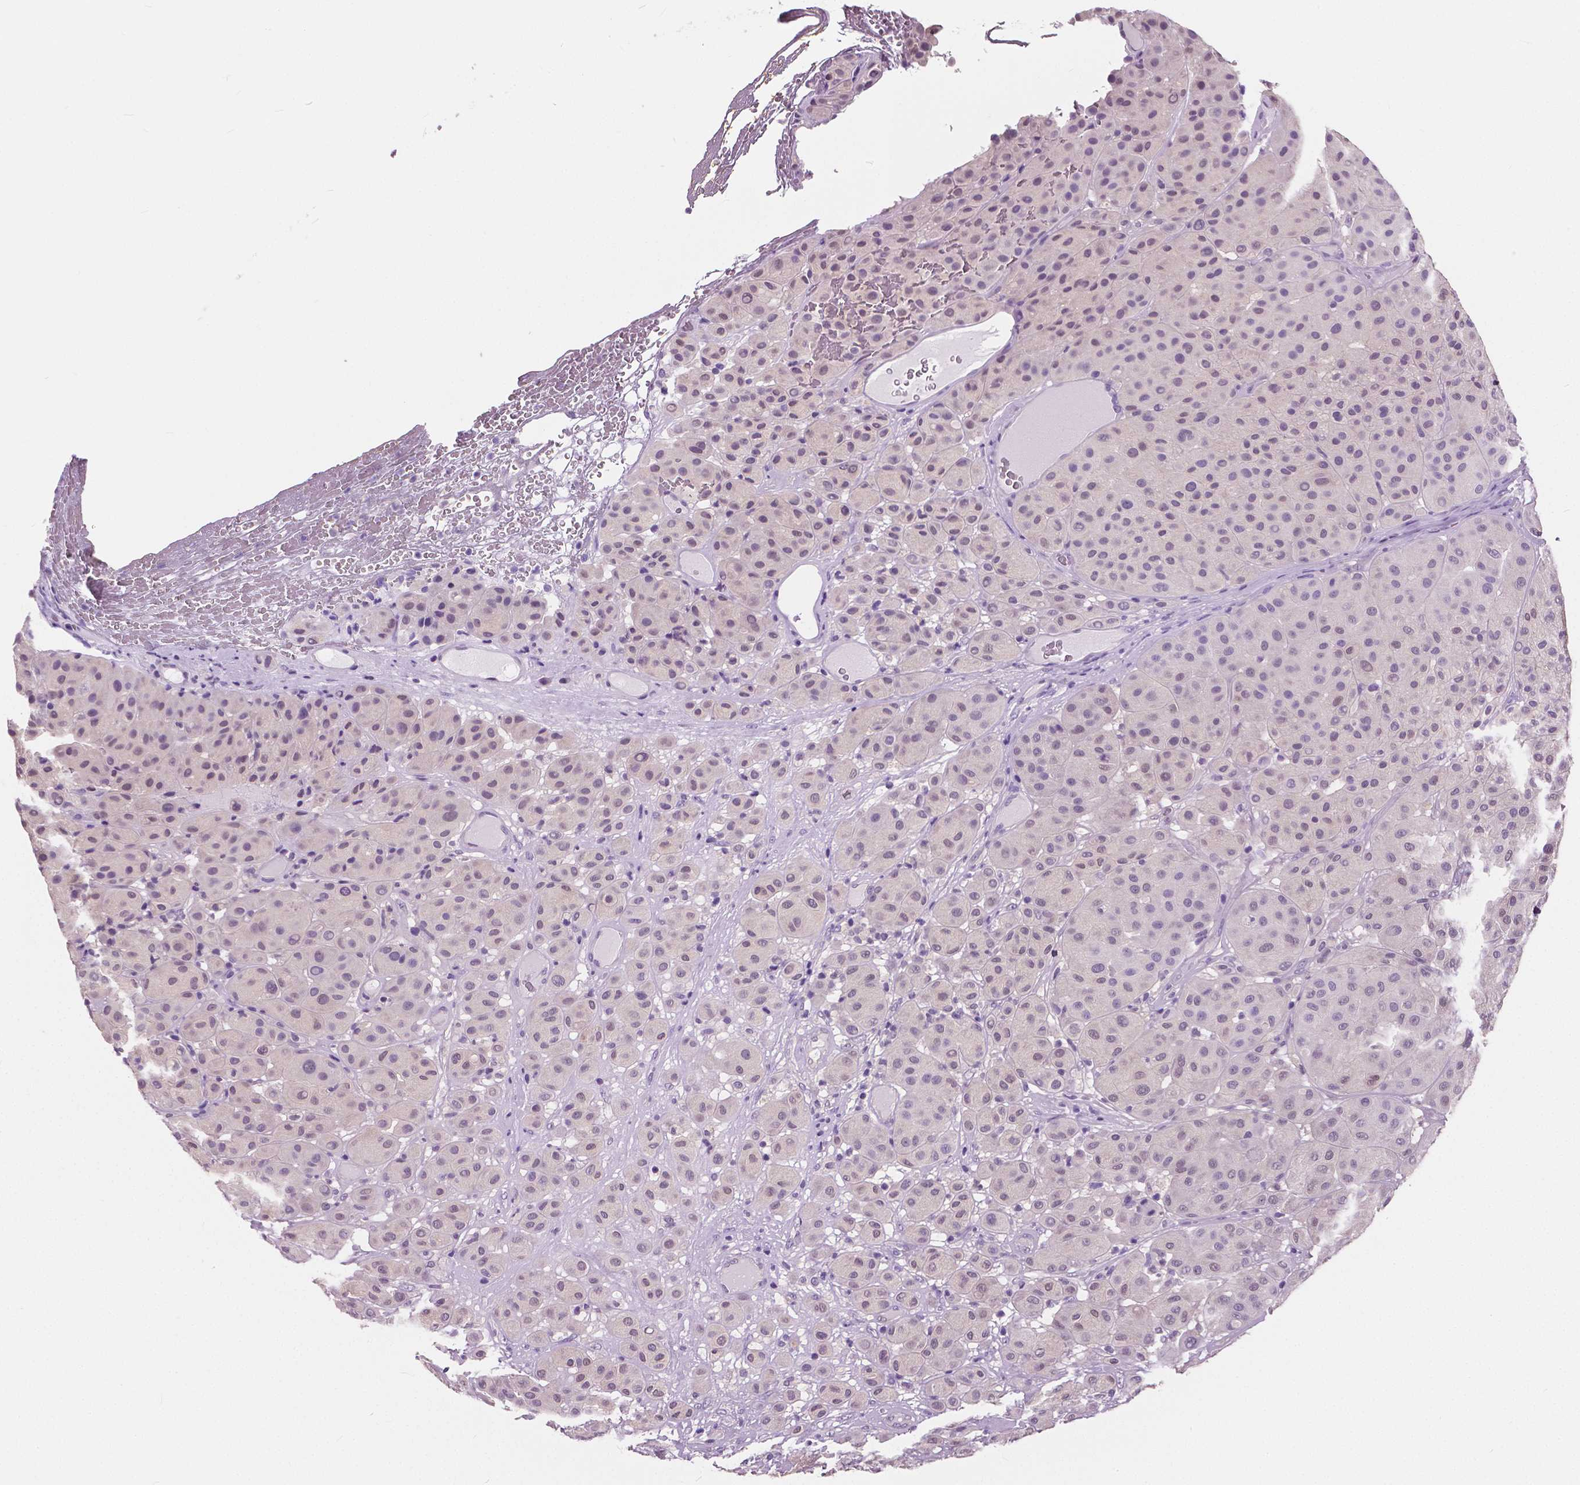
{"staining": {"intensity": "negative", "quantity": "none", "location": "none"}, "tissue": "melanoma", "cell_type": "Tumor cells", "image_type": "cancer", "snomed": [{"axis": "morphology", "description": "Malignant melanoma, Metastatic site"}, {"axis": "topography", "description": "Smooth muscle"}], "caption": "DAB immunohistochemical staining of human malignant melanoma (metastatic site) shows no significant expression in tumor cells.", "gene": "TKFC", "patient": {"sex": "male", "age": 41}}